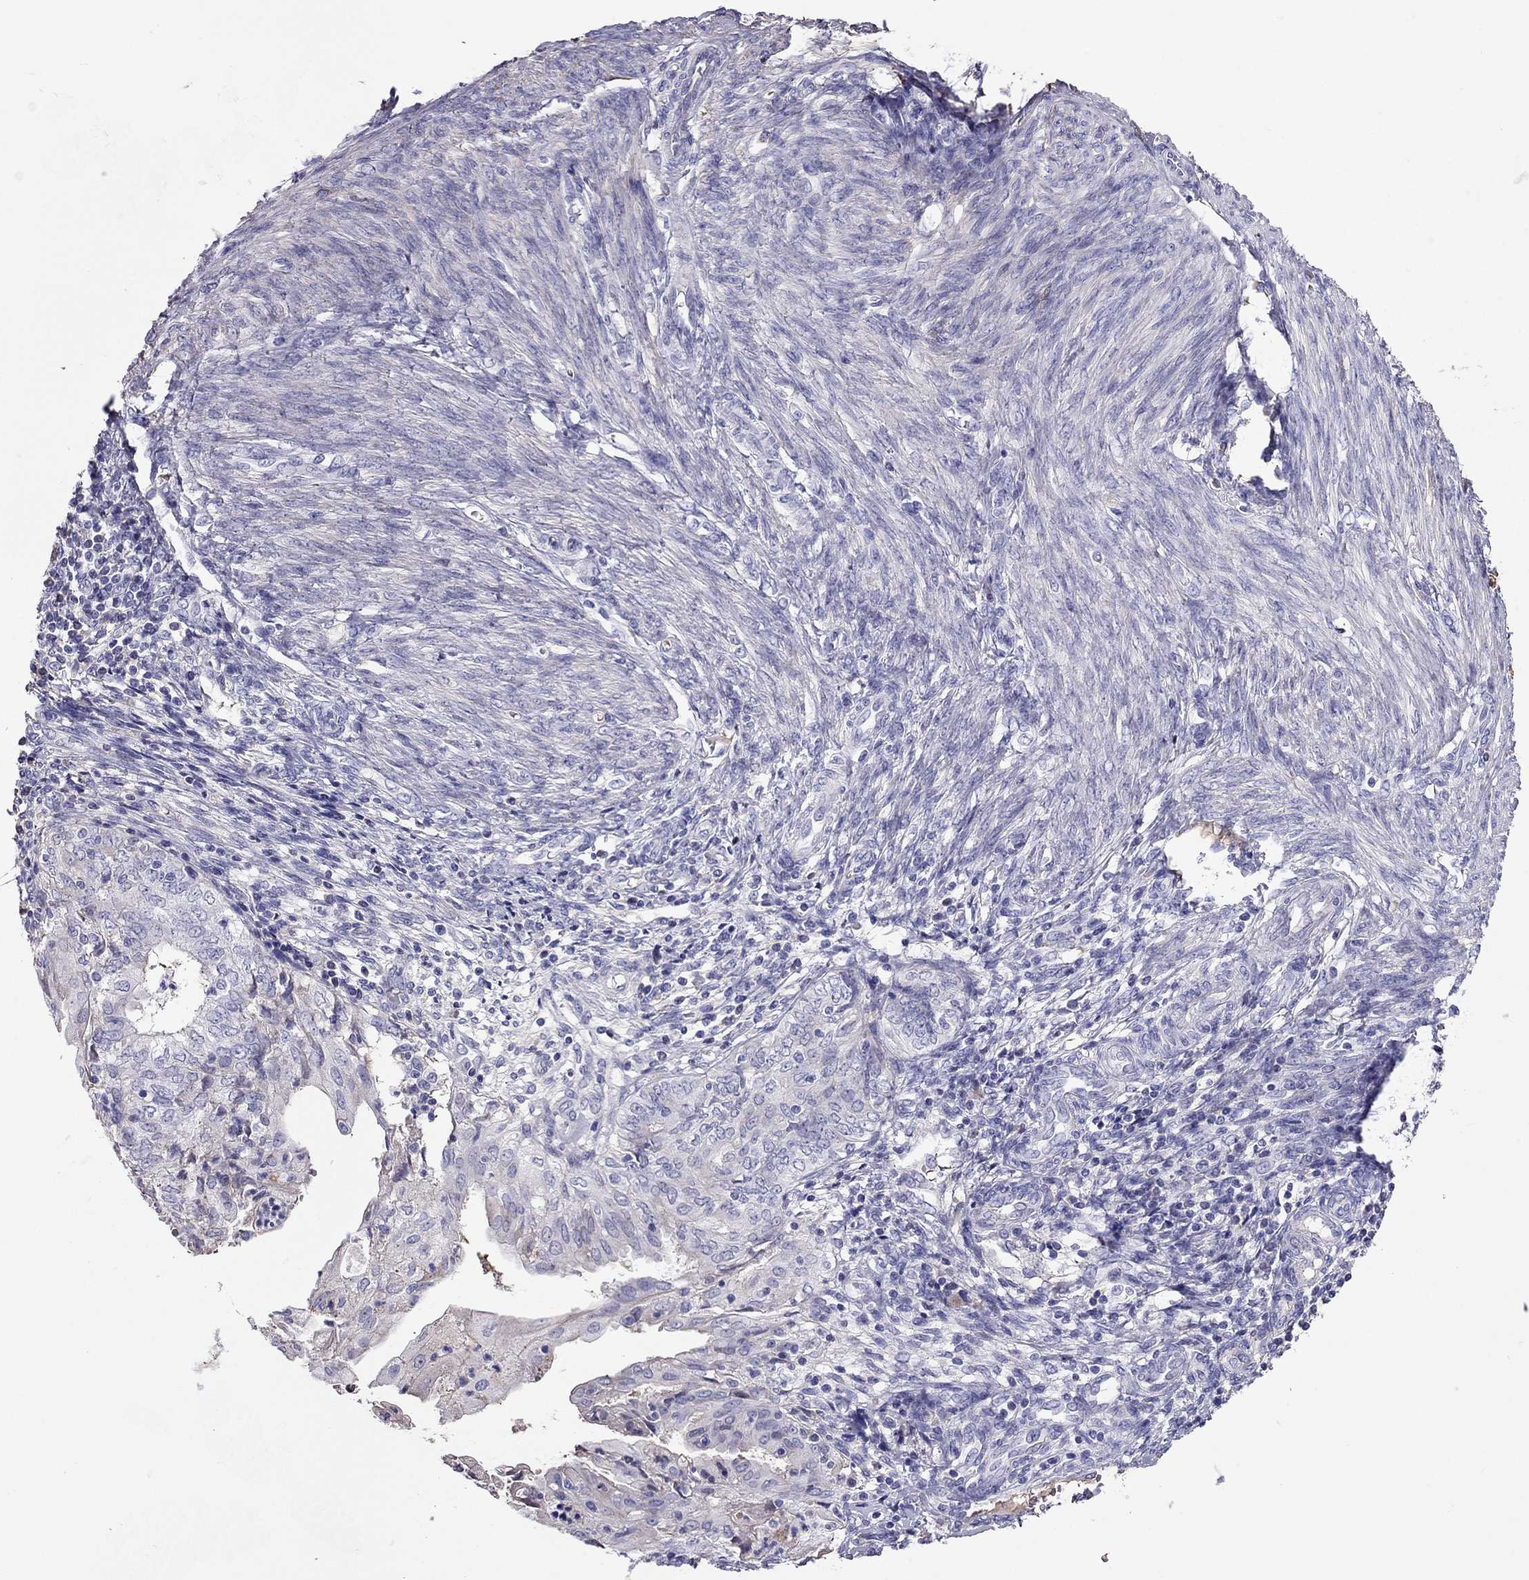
{"staining": {"intensity": "weak", "quantity": "<25%", "location": "cytoplasmic/membranous"}, "tissue": "endometrial cancer", "cell_type": "Tumor cells", "image_type": "cancer", "snomed": [{"axis": "morphology", "description": "Adenocarcinoma, NOS"}, {"axis": "topography", "description": "Endometrium"}], "caption": "Protein analysis of endometrial cancer (adenocarcinoma) reveals no significant positivity in tumor cells.", "gene": "TBC1D21", "patient": {"sex": "female", "age": 68}}